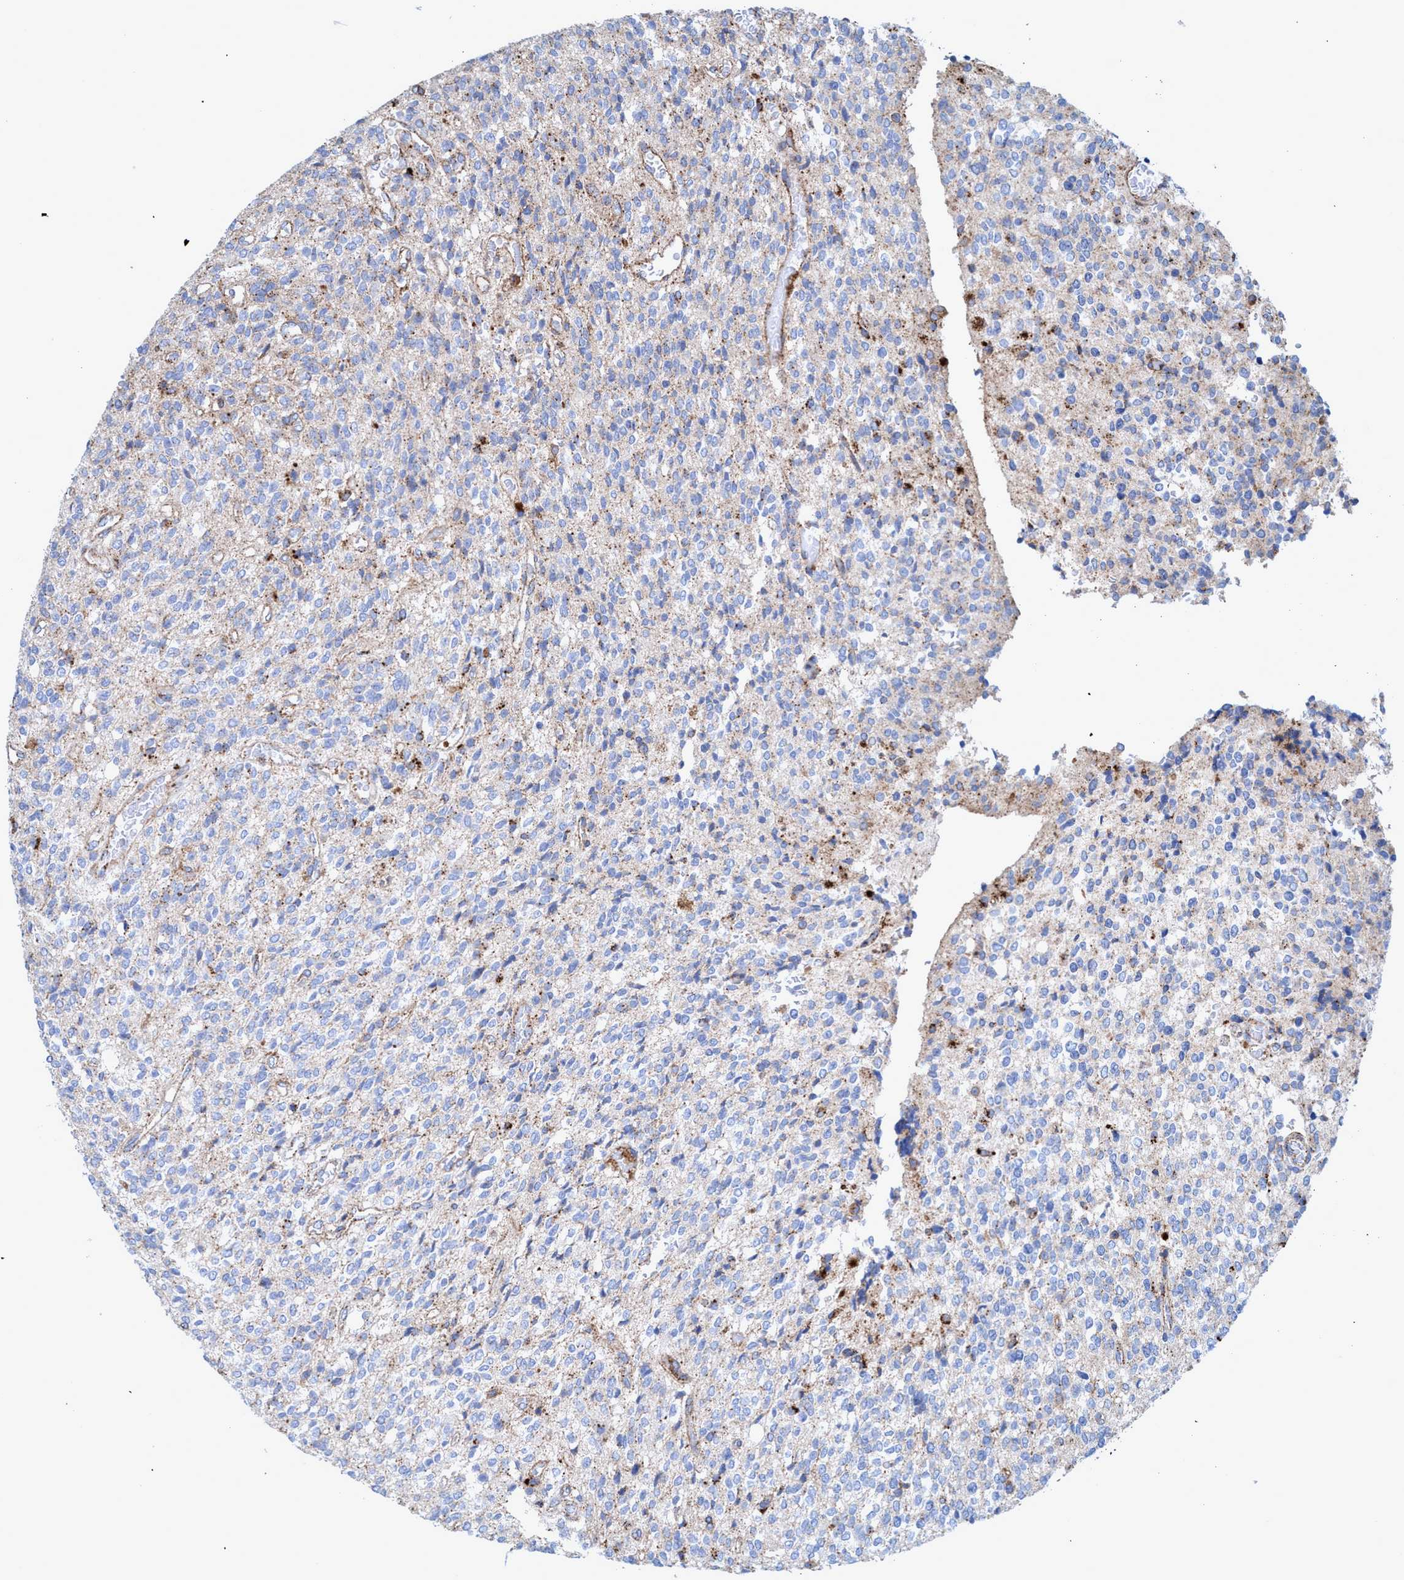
{"staining": {"intensity": "weak", "quantity": "25%-75%", "location": "cytoplasmic/membranous"}, "tissue": "glioma", "cell_type": "Tumor cells", "image_type": "cancer", "snomed": [{"axis": "morphology", "description": "Glioma, malignant, High grade"}, {"axis": "topography", "description": "Brain"}], "caption": "This photomicrograph displays immunohistochemistry staining of glioma, with low weak cytoplasmic/membranous staining in approximately 25%-75% of tumor cells.", "gene": "TRIM65", "patient": {"sex": "male", "age": 34}}